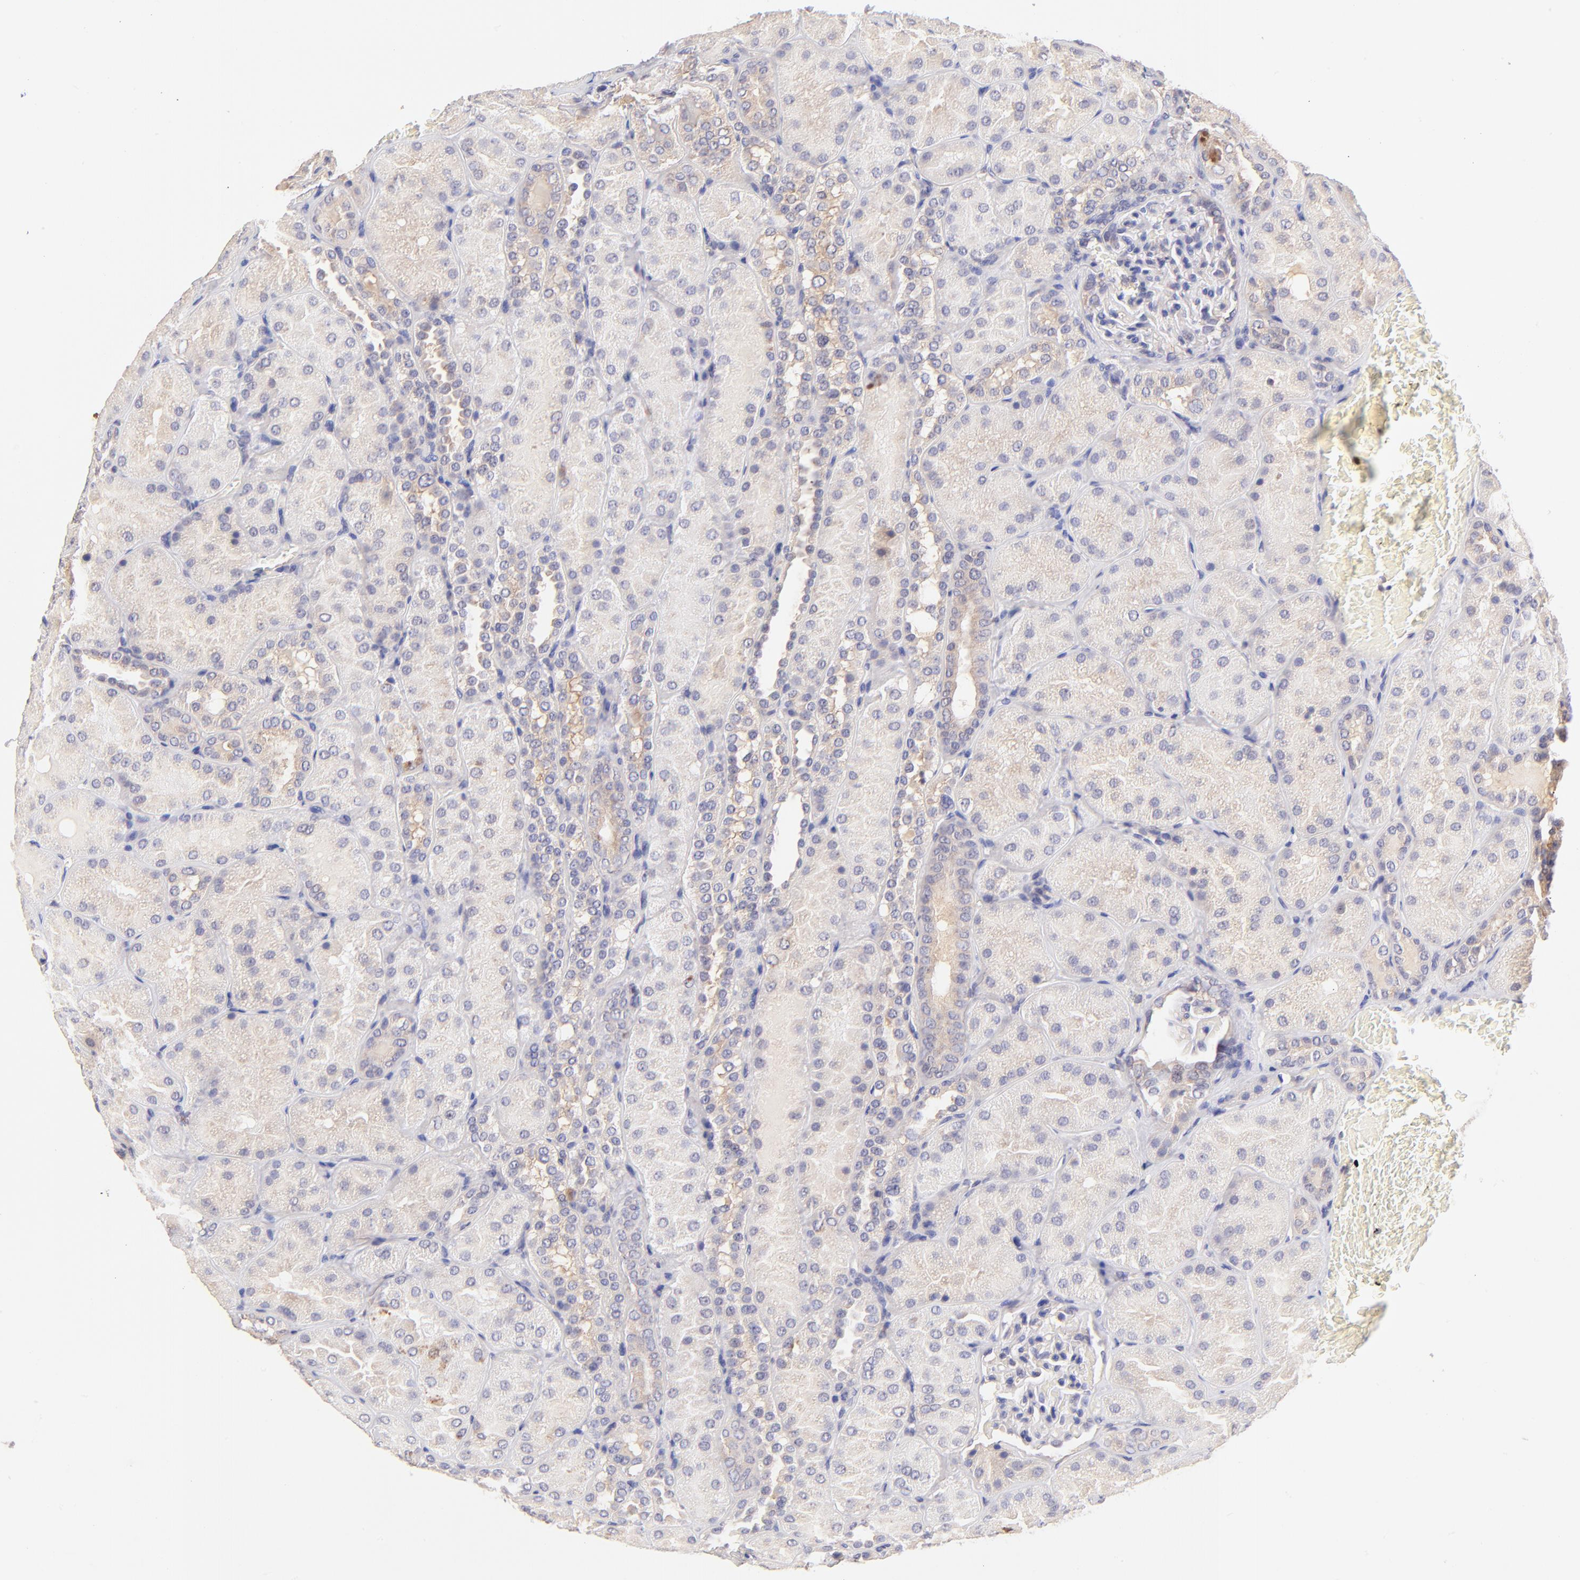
{"staining": {"intensity": "negative", "quantity": "none", "location": "none"}, "tissue": "kidney", "cell_type": "Cells in glomeruli", "image_type": "normal", "snomed": [{"axis": "morphology", "description": "Normal tissue, NOS"}, {"axis": "topography", "description": "Kidney"}], "caption": "The photomicrograph displays no staining of cells in glomeruli in normal kidney. The staining is performed using DAB brown chromogen with nuclei counter-stained in using hematoxylin.", "gene": "RPL11", "patient": {"sex": "male", "age": 28}}